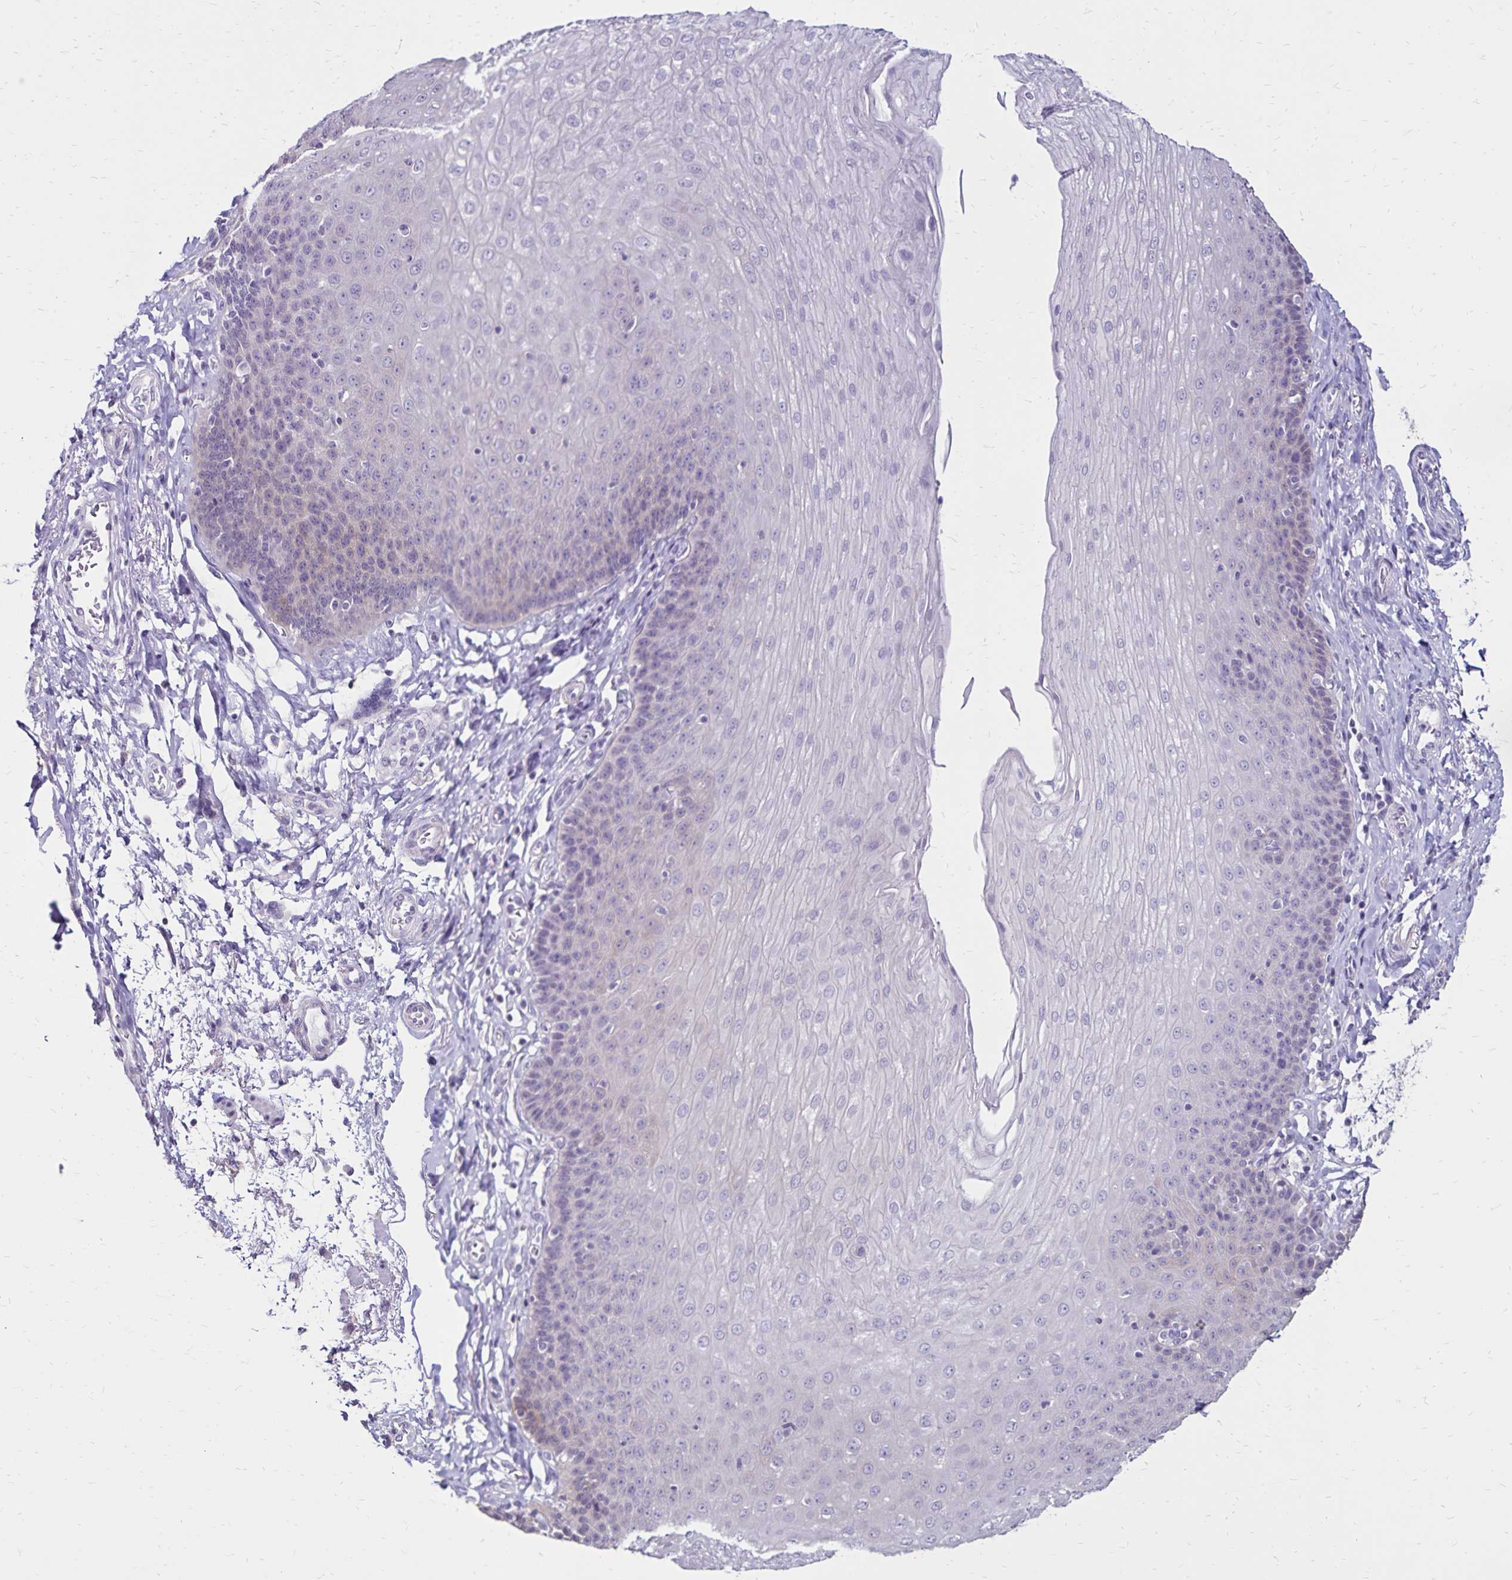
{"staining": {"intensity": "negative", "quantity": "none", "location": "none"}, "tissue": "esophagus", "cell_type": "Squamous epithelial cells", "image_type": "normal", "snomed": [{"axis": "morphology", "description": "Normal tissue, NOS"}, {"axis": "topography", "description": "Esophagus"}], "caption": "High power microscopy histopathology image of an immunohistochemistry (IHC) image of unremarkable esophagus, revealing no significant positivity in squamous epithelial cells.", "gene": "SH3GL3", "patient": {"sex": "female", "age": 81}}